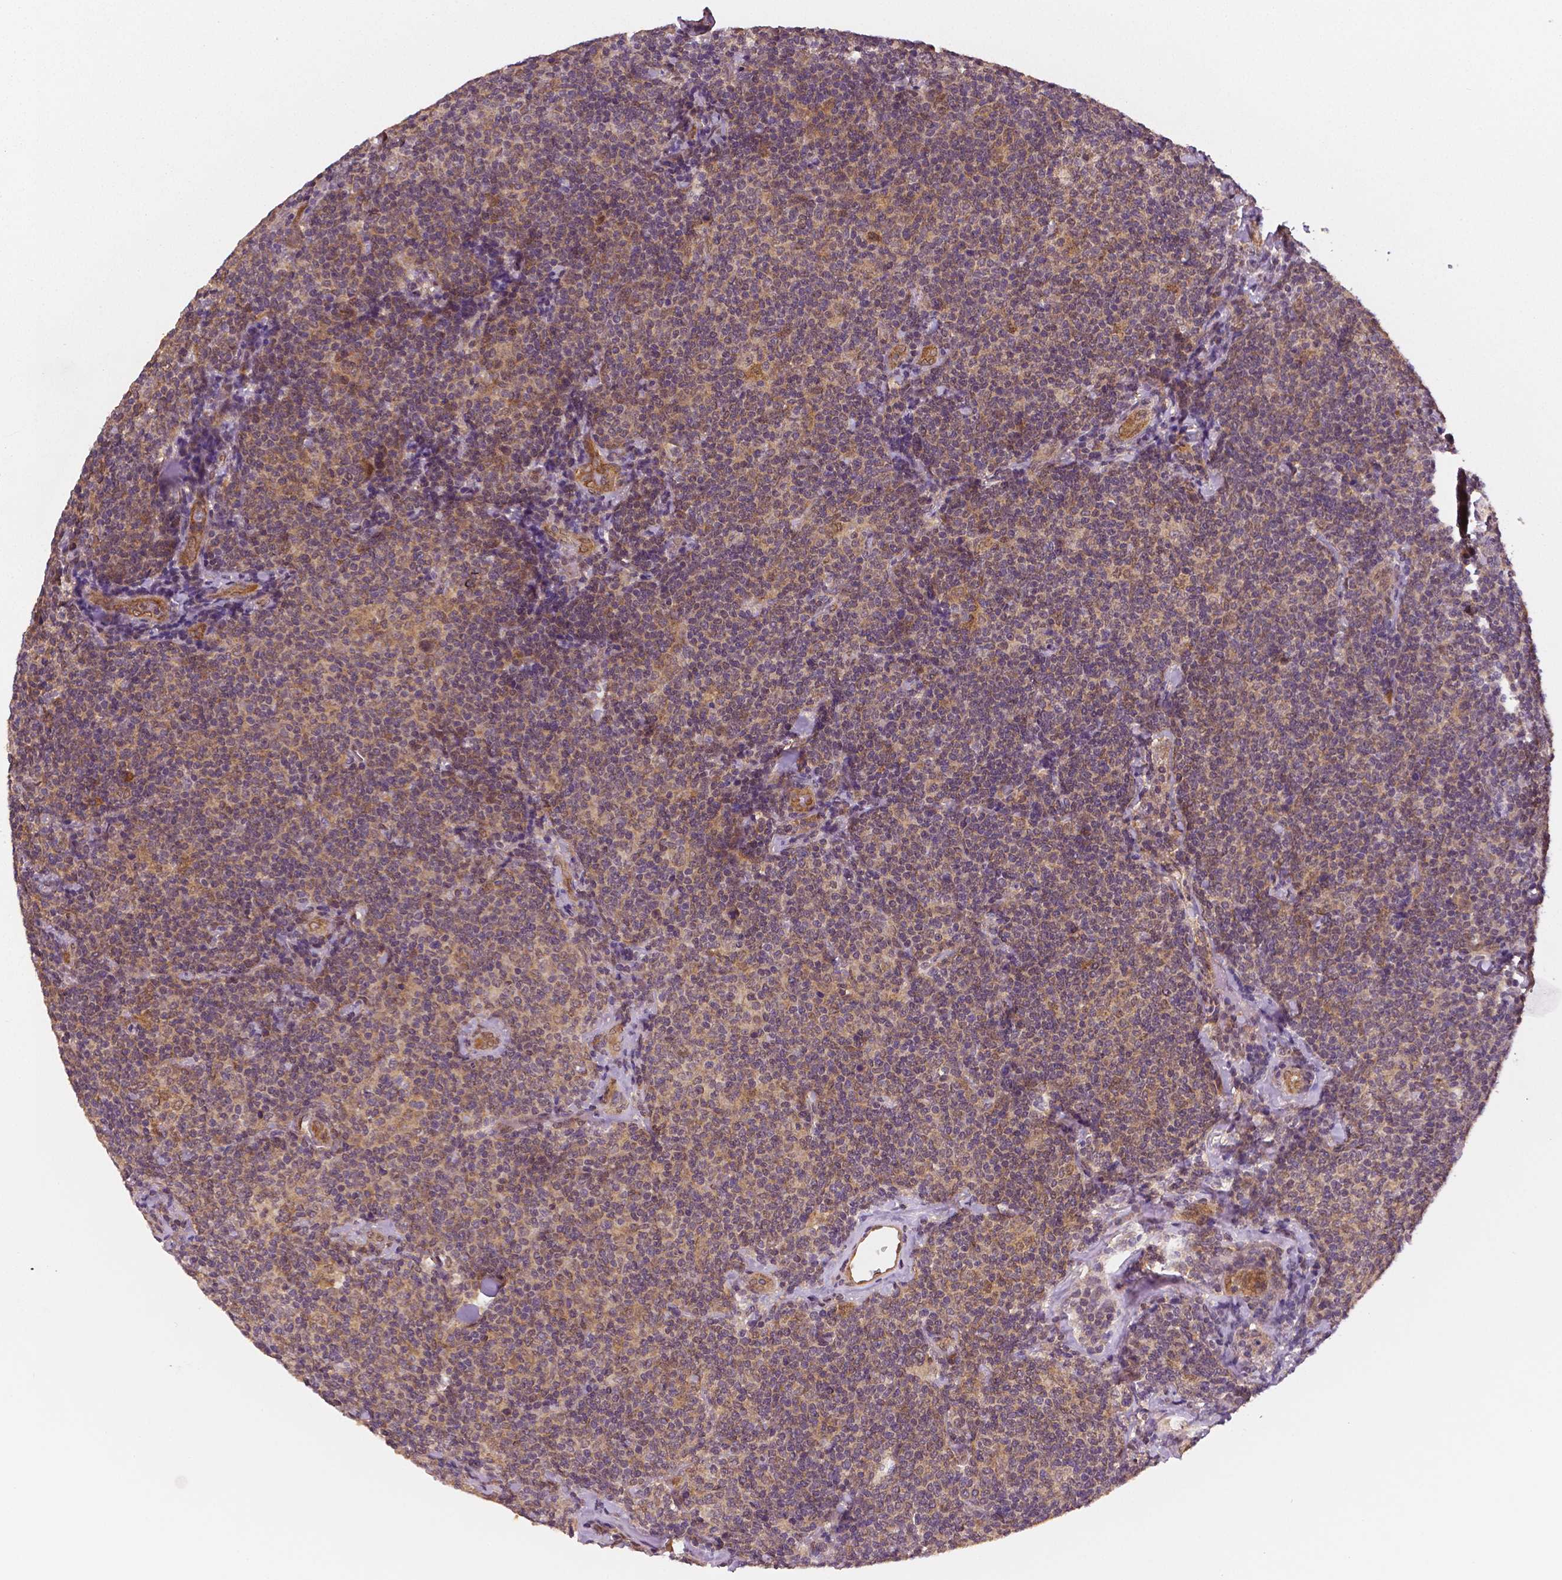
{"staining": {"intensity": "moderate", "quantity": ">75%", "location": "cytoplasmic/membranous"}, "tissue": "lymphoma", "cell_type": "Tumor cells", "image_type": "cancer", "snomed": [{"axis": "morphology", "description": "Malignant lymphoma, non-Hodgkin's type, Low grade"}, {"axis": "topography", "description": "Lymph node"}], "caption": "Moderate cytoplasmic/membranous staining for a protein is present in about >75% of tumor cells of malignant lymphoma, non-Hodgkin's type (low-grade) using immunohistochemistry (IHC).", "gene": "STAT3", "patient": {"sex": "female", "age": 56}}